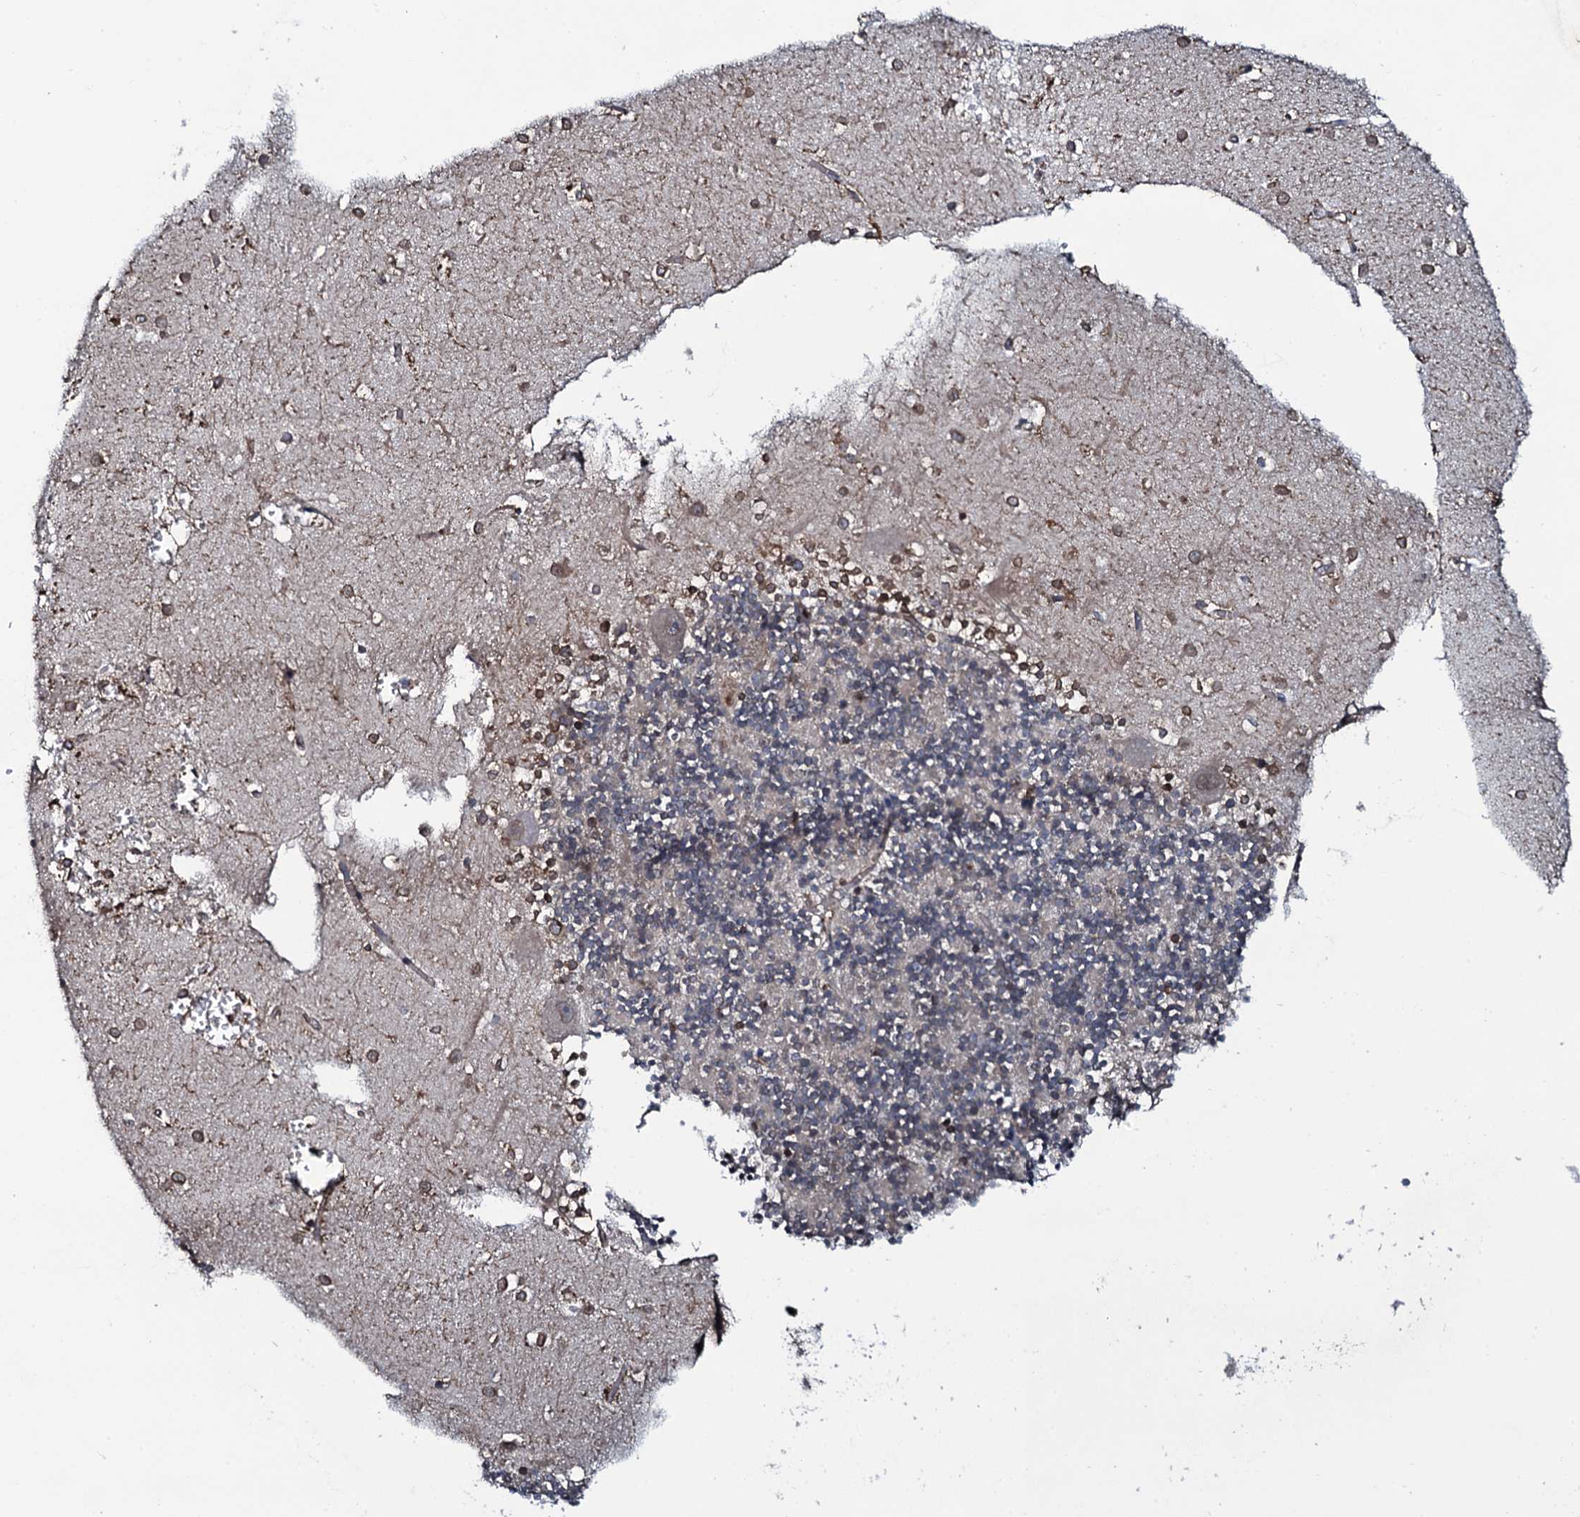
{"staining": {"intensity": "negative", "quantity": "none", "location": "none"}, "tissue": "cerebellum", "cell_type": "Cells in granular layer", "image_type": "normal", "snomed": [{"axis": "morphology", "description": "Normal tissue, NOS"}, {"axis": "topography", "description": "Cerebellum"}], "caption": "Cerebellum was stained to show a protein in brown. There is no significant expression in cells in granular layer. Brightfield microscopy of IHC stained with DAB (brown) and hematoxylin (blue), captured at high magnification.", "gene": "EVX2", "patient": {"sex": "male", "age": 54}}